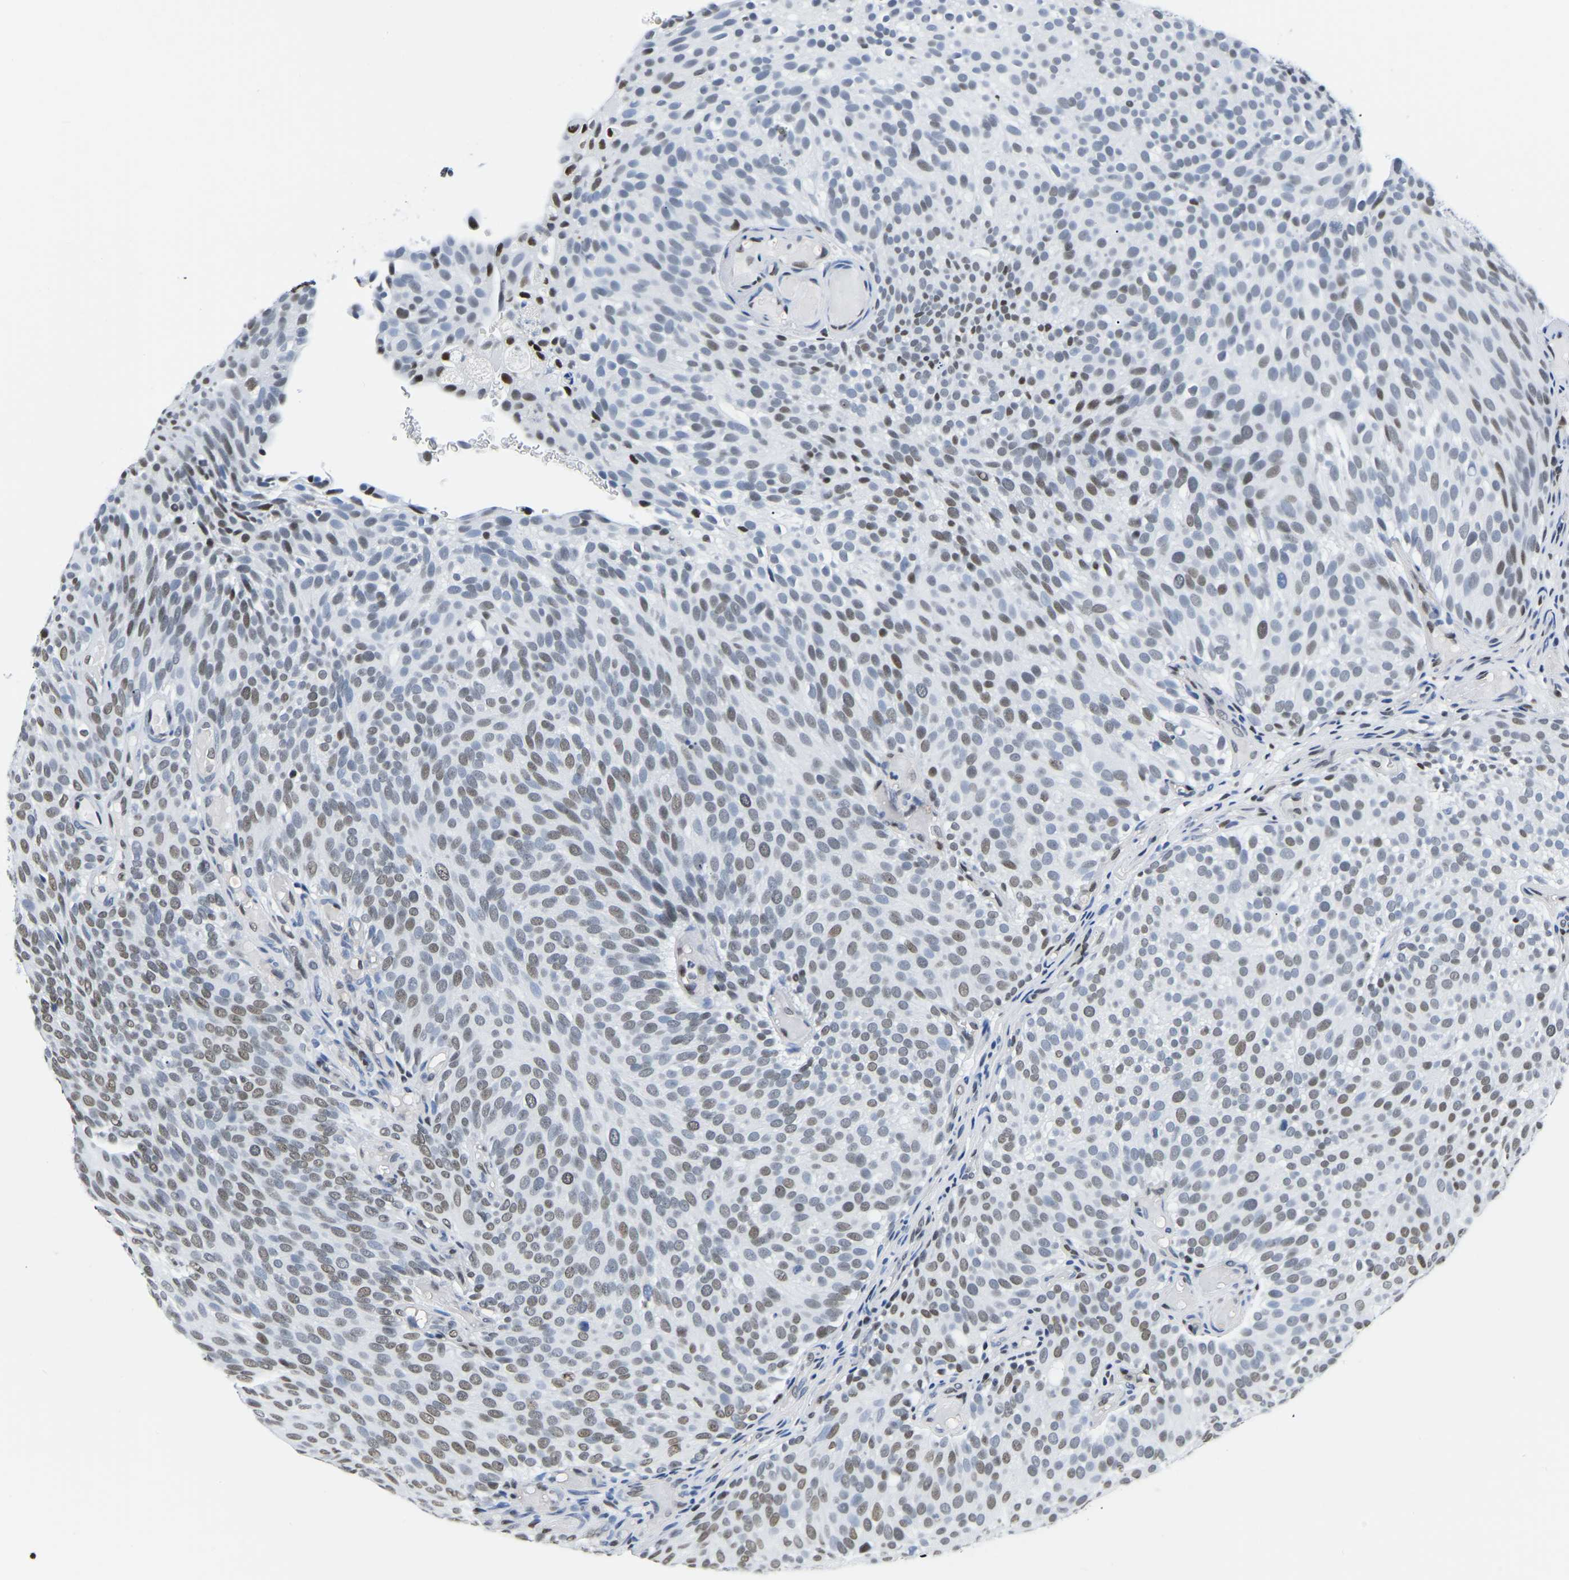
{"staining": {"intensity": "moderate", "quantity": "25%-75%", "location": "nuclear"}, "tissue": "urothelial cancer", "cell_type": "Tumor cells", "image_type": "cancer", "snomed": [{"axis": "morphology", "description": "Urothelial carcinoma, Low grade"}, {"axis": "topography", "description": "Urinary bladder"}], "caption": "Low-grade urothelial carcinoma stained for a protein demonstrates moderate nuclear positivity in tumor cells.", "gene": "UBA1", "patient": {"sex": "male", "age": 78}}